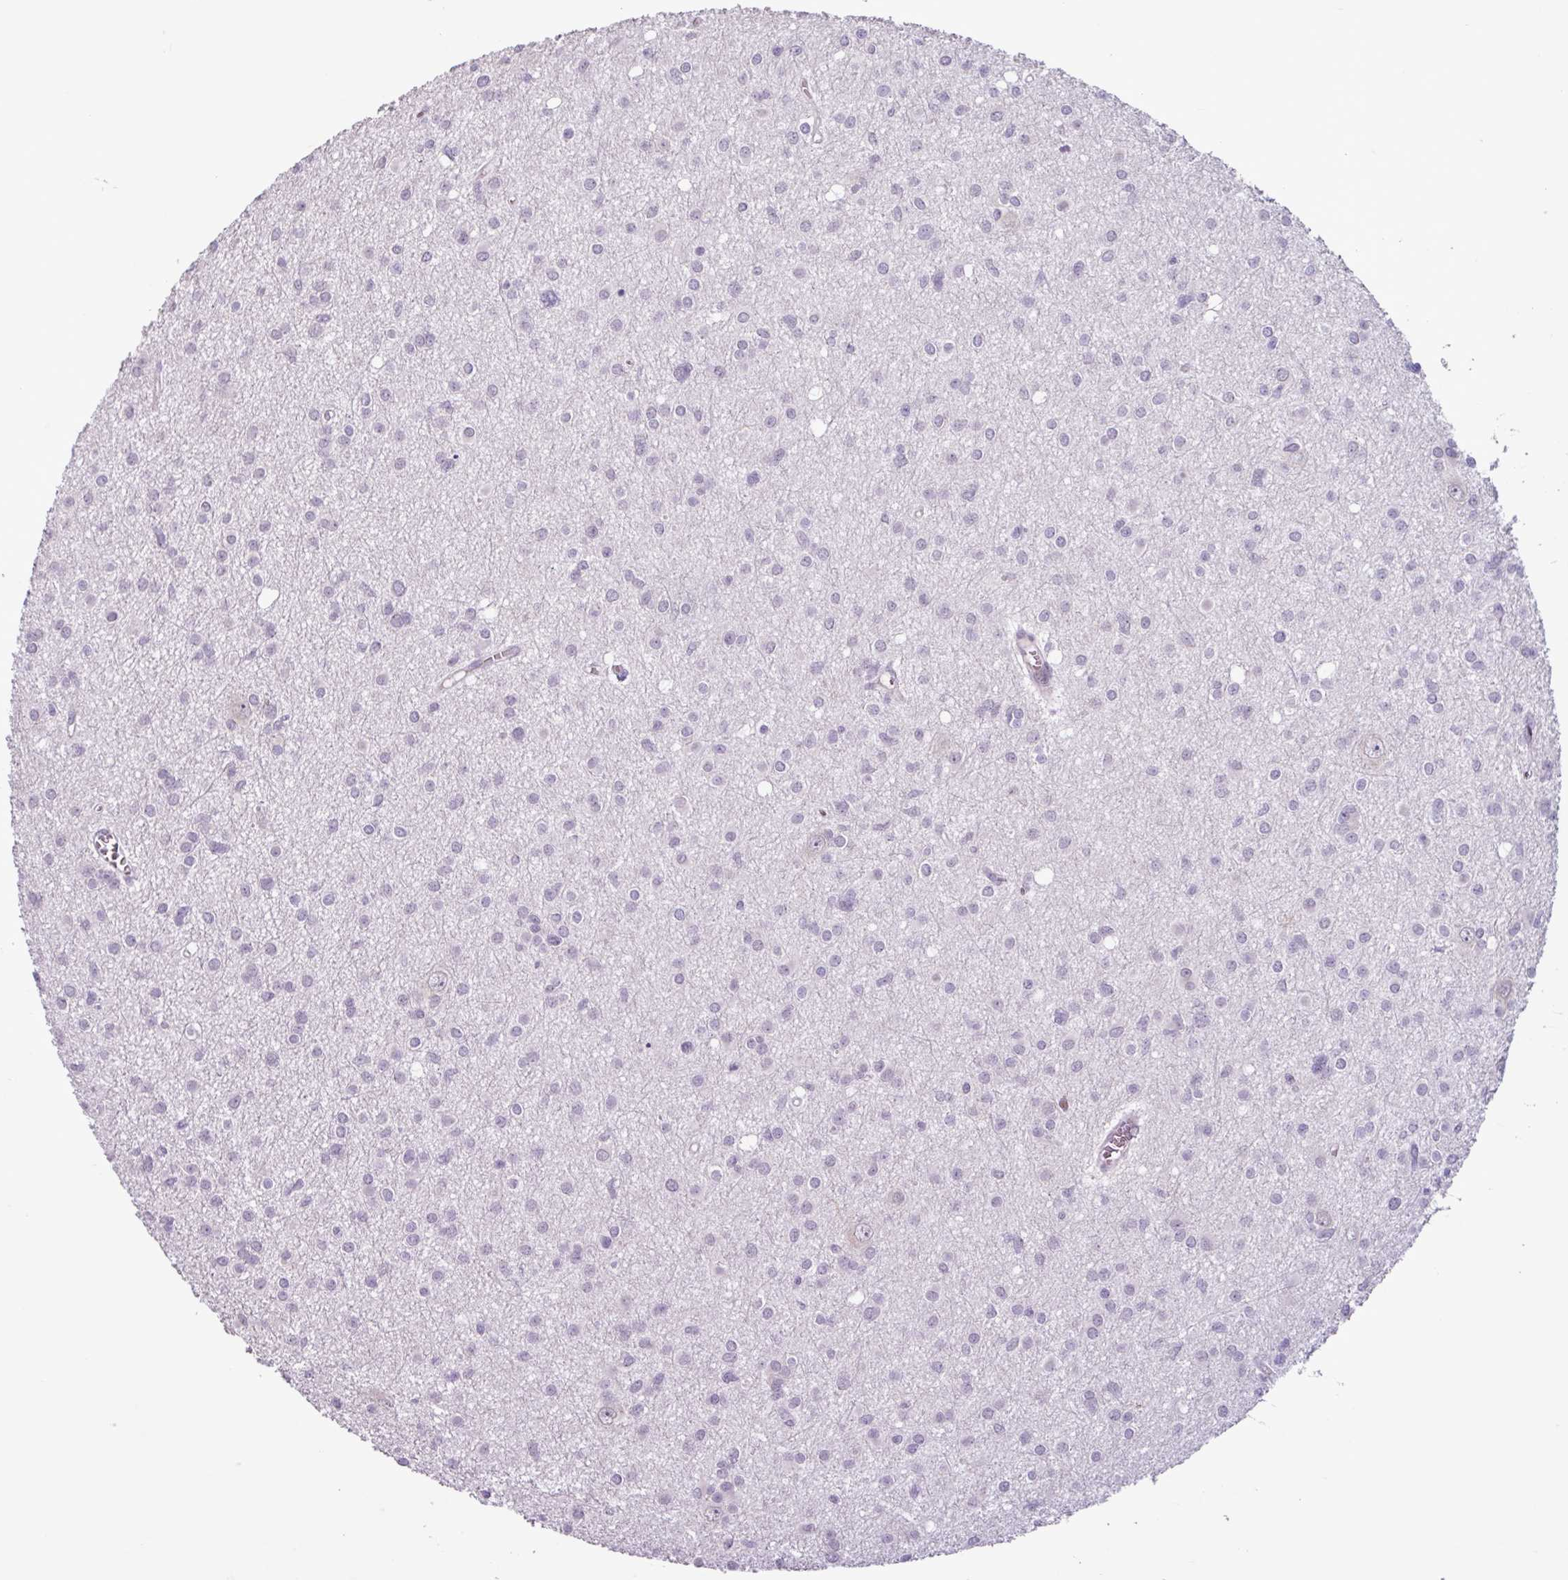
{"staining": {"intensity": "negative", "quantity": "none", "location": "none"}, "tissue": "glioma", "cell_type": "Tumor cells", "image_type": "cancer", "snomed": [{"axis": "morphology", "description": "Glioma, malignant, High grade"}, {"axis": "topography", "description": "Brain"}], "caption": "Glioma was stained to show a protein in brown. There is no significant expression in tumor cells.", "gene": "C9orf24", "patient": {"sex": "male", "age": 23}}